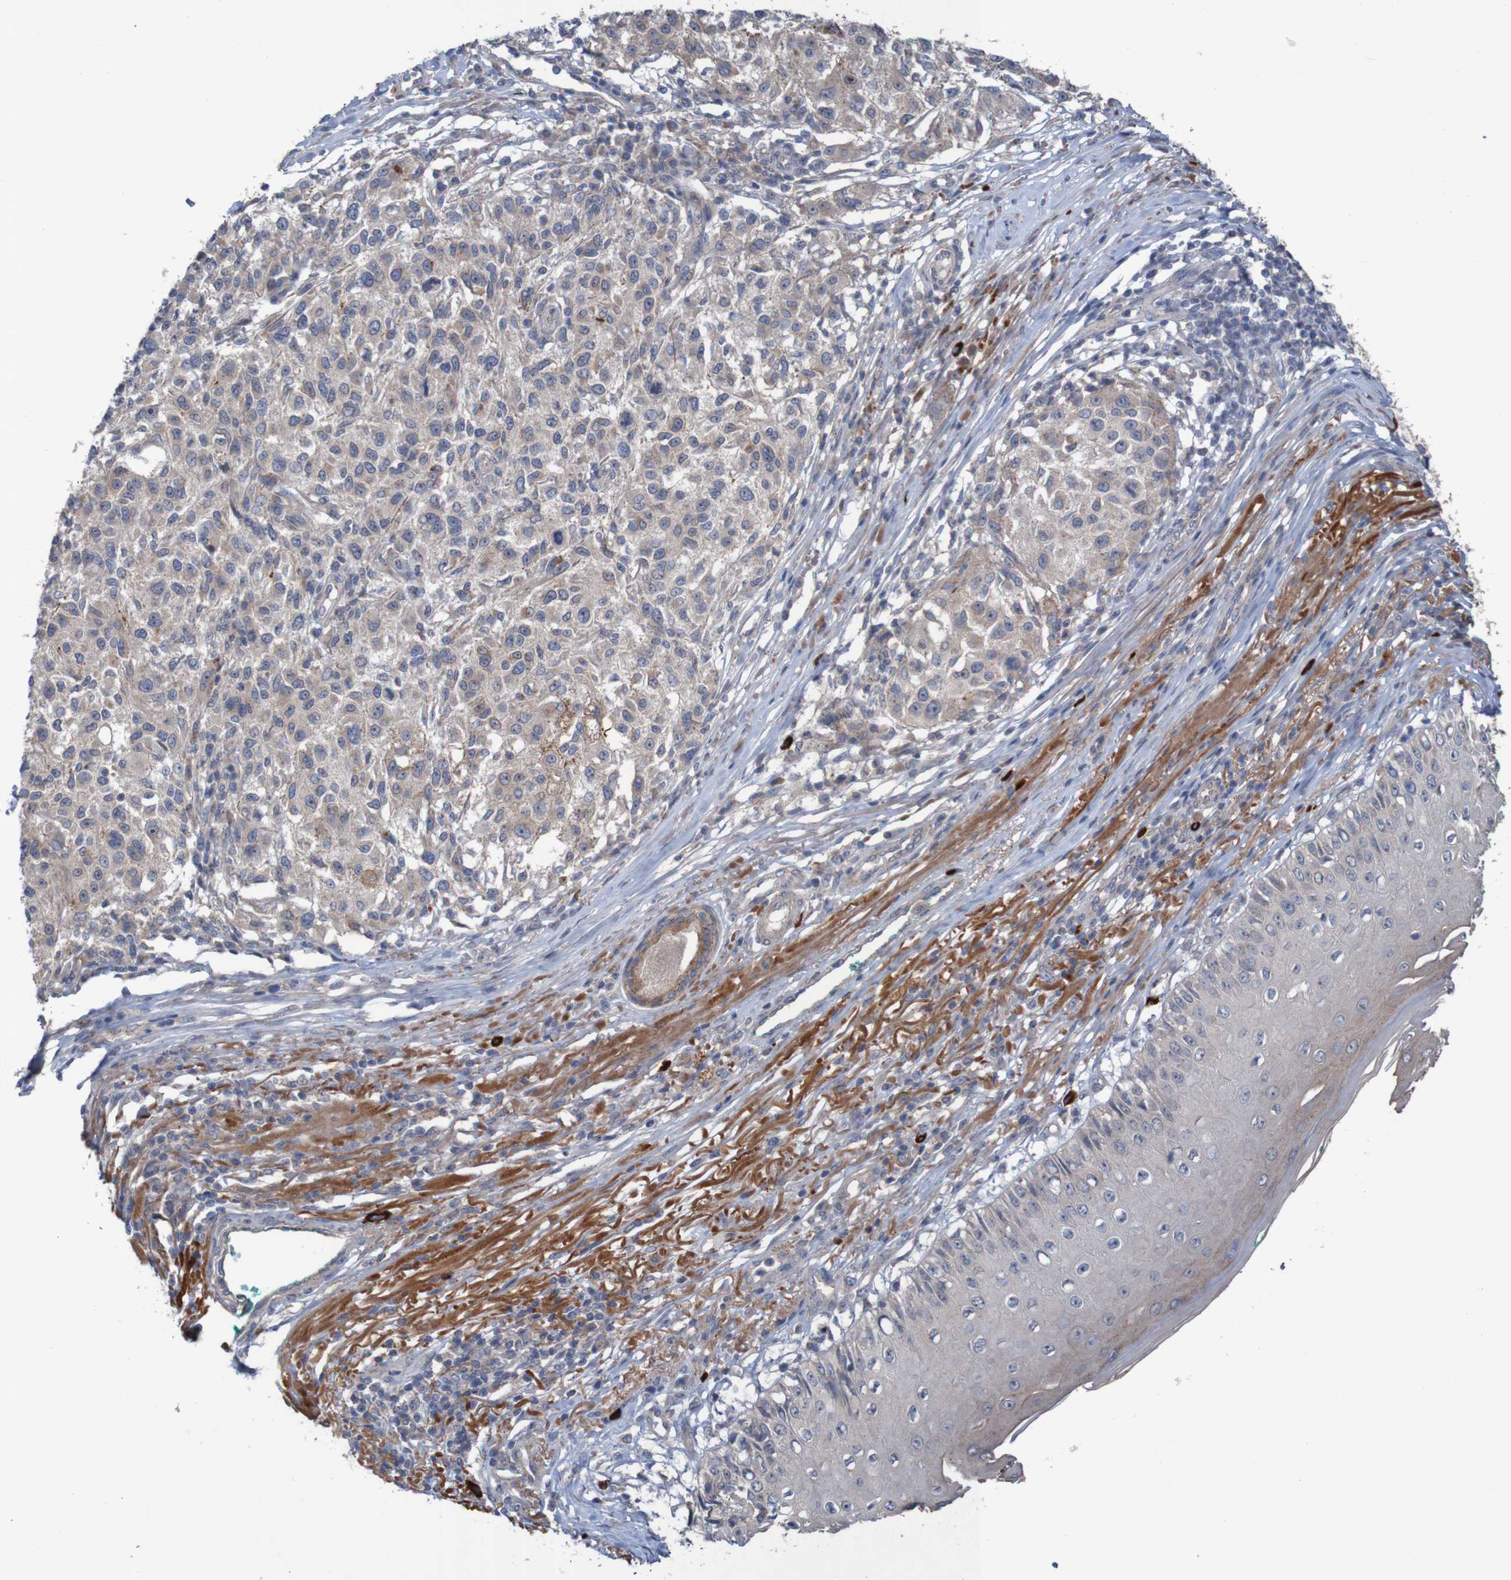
{"staining": {"intensity": "weak", "quantity": ">75%", "location": "cytoplasmic/membranous"}, "tissue": "melanoma", "cell_type": "Tumor cells", "image_type": "cancer", "snomed": [{"axis": "morphology", "description": "Necrosis, NOS"}, {"axis": "morphology", "description": "Malignant melanoma, NOS"}, {"axis": "topography", "description": "Skin"}], "caption": "A high-resolution image shows immunohistochemistry (IHC) staining of malignant melanoma, which shows weak cytoplasmic/membranous positivity in approximately >75% of tumor cells. Using DAB (brown) and hematoxylin (blue) stains, captured at high magnification using brightfield microscopy.", "gene": "ANGPT4", "patient": {"sex": "female", "age": 87}}